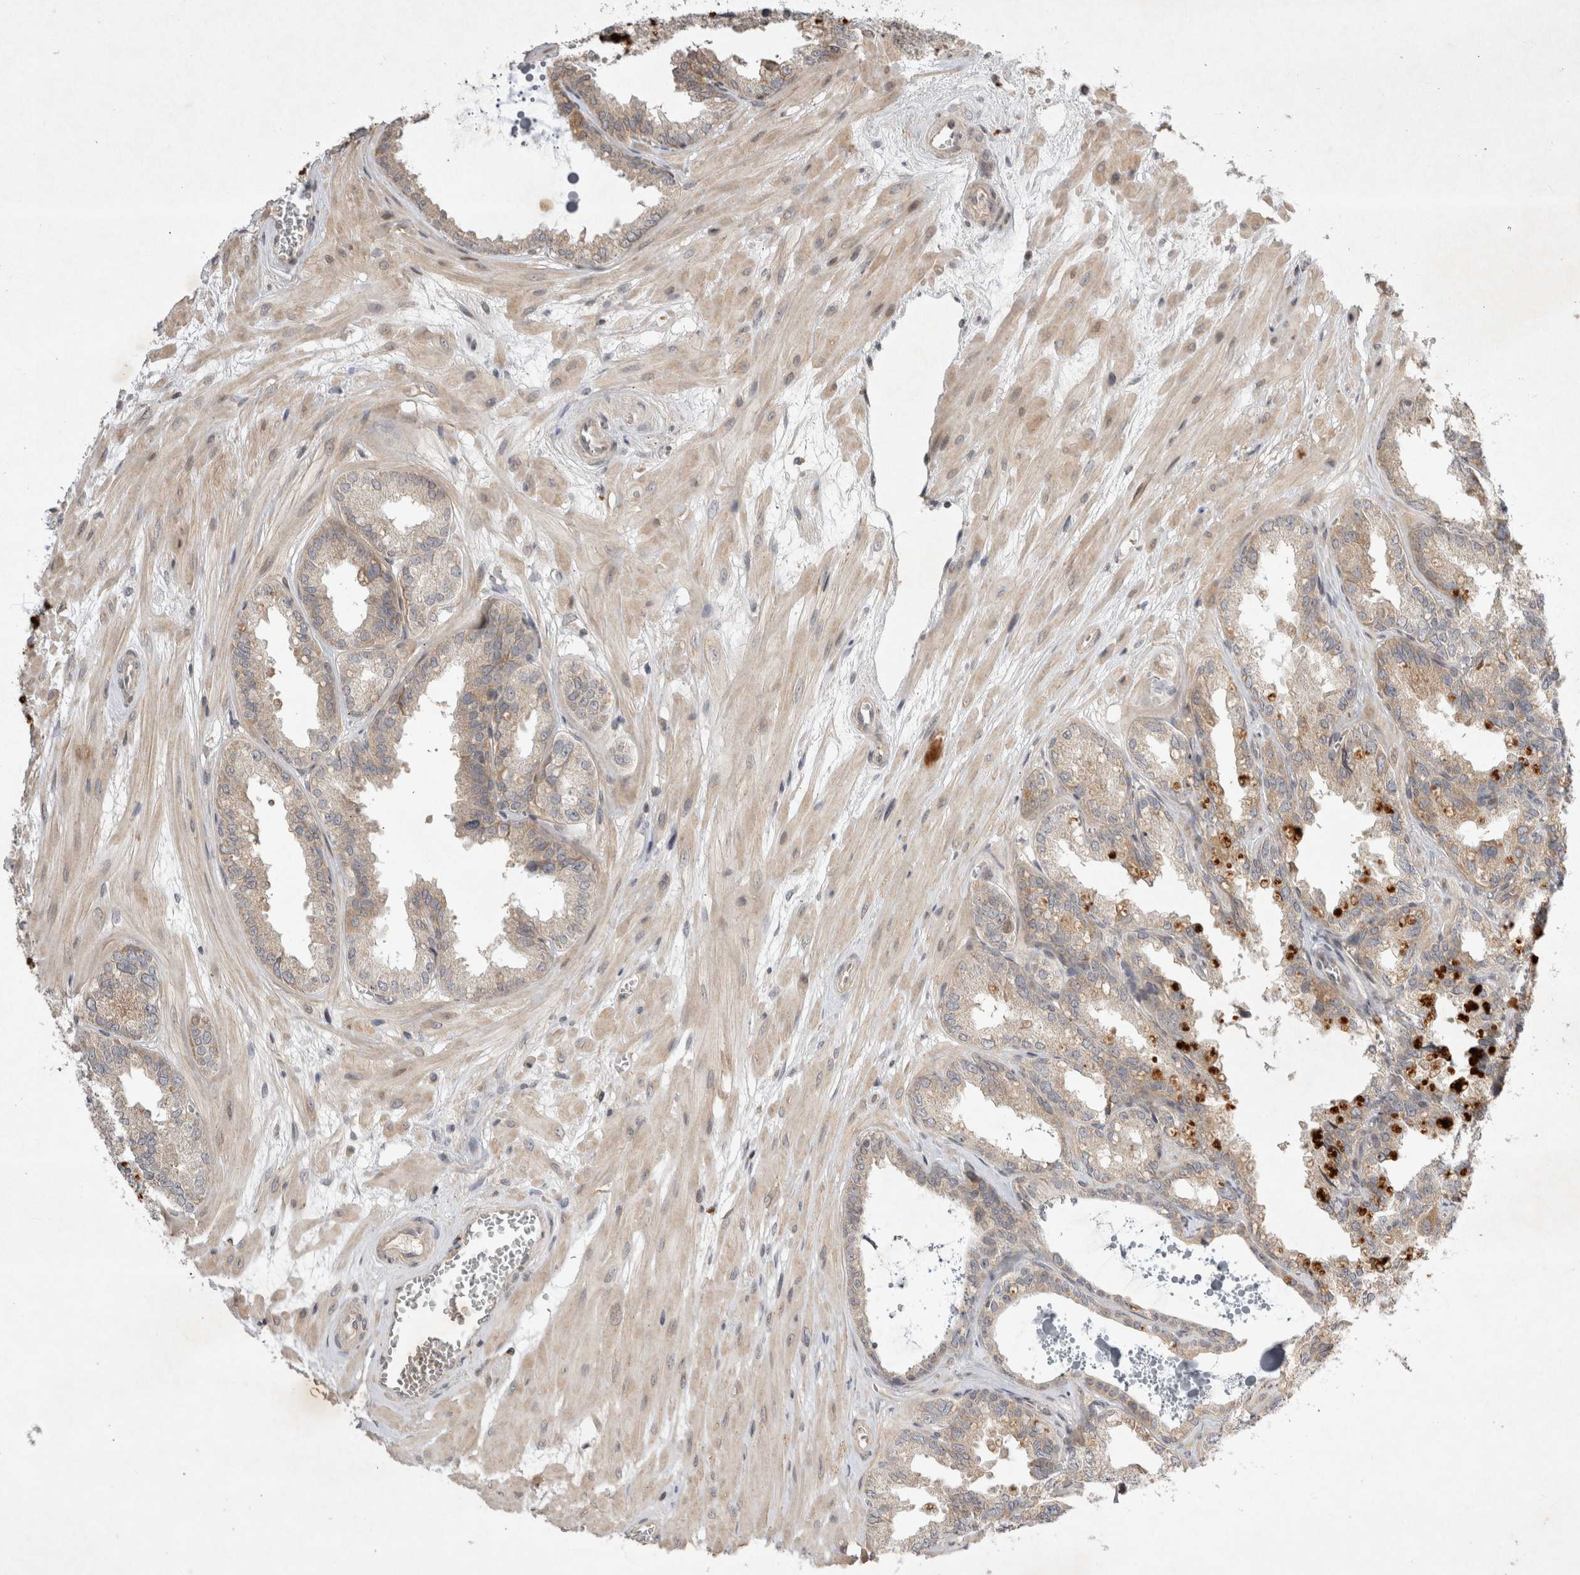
{"staining": {"intensity": "weak", "quantity": ">75%", "location": "cytoplasmic/membranous"}, "tissue": "seminal vesicle", "cell_type": "Glandular cells", "image_type": "normal", "snomed": [{"axis": "morphology", "description": "Normal tissue, NOS"}, {"axis": "topography", "description": "Prostate"}, {"axis": "topography", "description": "Seminal veicle"}], "caption": "Immunohistochemical staining of normal seminal vesicle displays >75% levels of weak cytoplasmic/membranous protein staining in approximately >75% of glandular cells.", "gene": "EIF2AK1", "patient": {"sex": "male", "age": 51}}